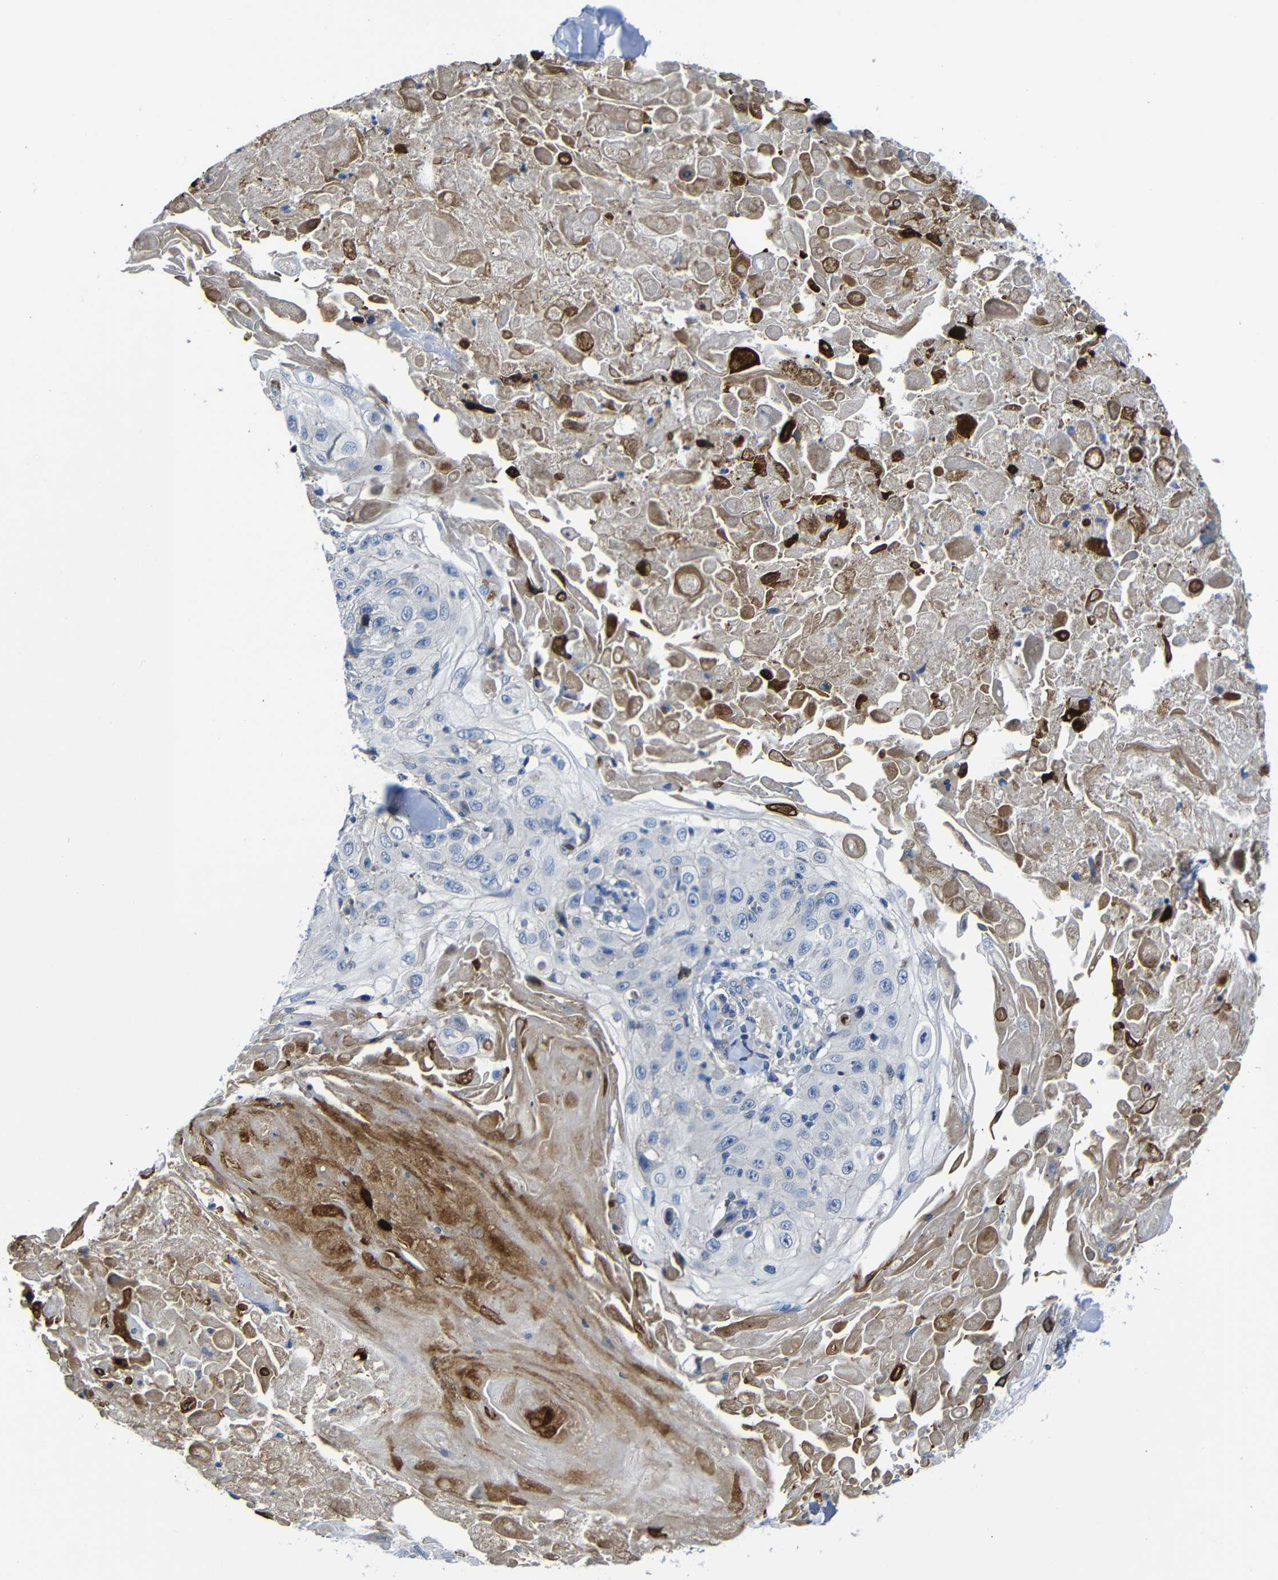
{"staining": {"intensity": "negative", "quantity": "none", "location": "none"}, "tissue": "skin cancer", "cell_type": "Tumor cells", "image_type": "cancer", "snomed": [{"axis": "morphology", "description": "Squamous cell carcinoma, NOS"}, {"axis": "topography", "description": "Skin"}], "caption": "Immunohistochemistry photomicrograph of human skin squamous cell carcinoma stained for a protein (brown), which exhibits no positivity in tumor cells. The staining is performed using DAB brown chromogen with nuclei counter-stained in using hematoxylin.", "gene": "AFDN", "patient": {"sex": "male", "age": 86}}